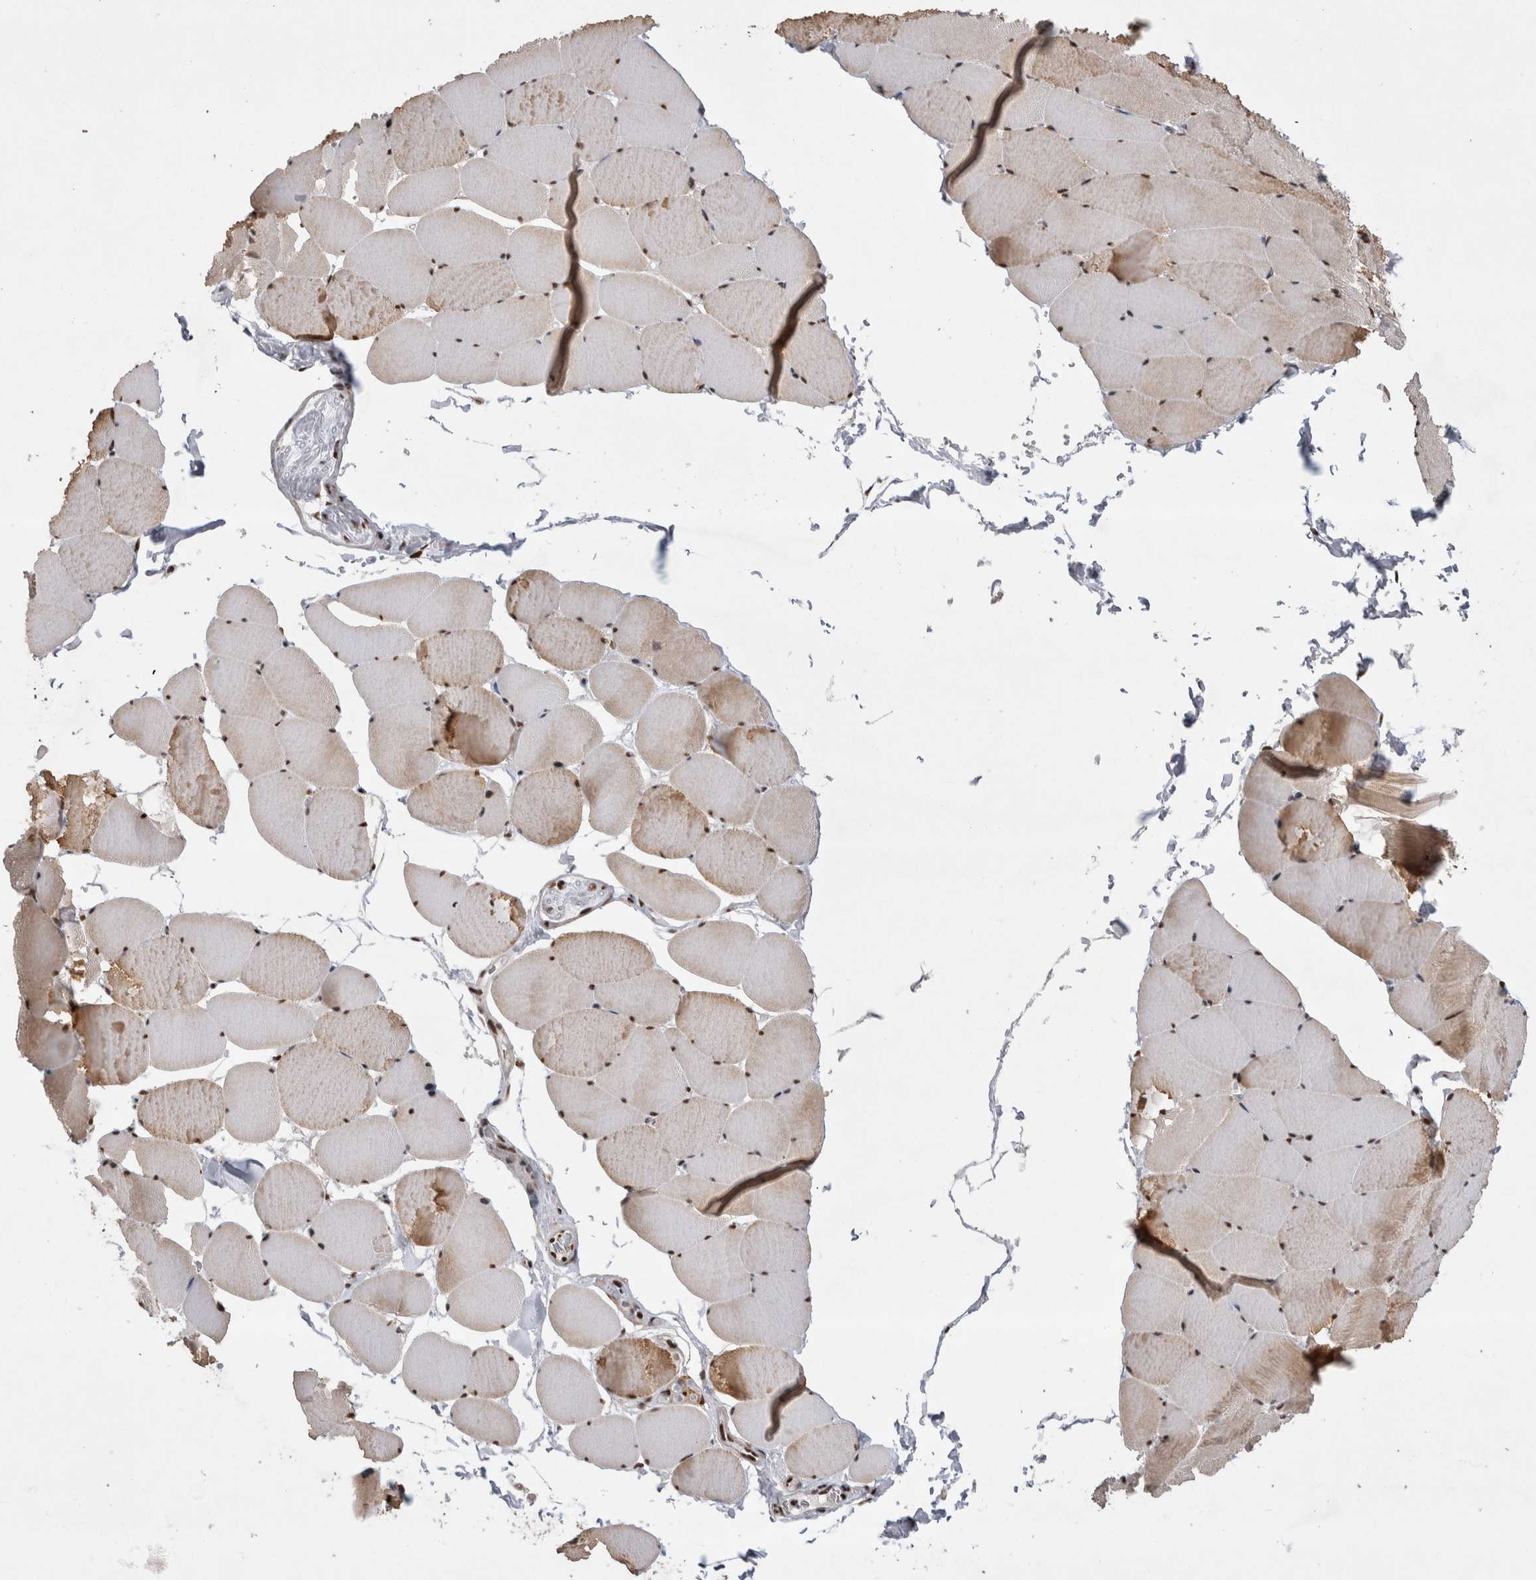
{"staining": {"intensity": "moderate", "quantity": ">75%", "location": "cytoplasmic/membranous,nuclear"}, "tissue": "skeletal muscle", "cell_type": "Myocytes", "image_type": "normal", "snomed": [{"axis": "morphology", "description": "Normal tissue, NOS"}, {"axis": "topography", "description": "Skeletal muscle"}], "caption": "A medium amount of moderate cytoplasmic/membranous,nuclear expression is appreciated in about >75% of myocytes in benign skeletal muscle. Ihc stains the protein of interest in brown and the nuclei are stained blue.", "gene": "EYA2", "patient": {"sex": "male", "age": 62}}